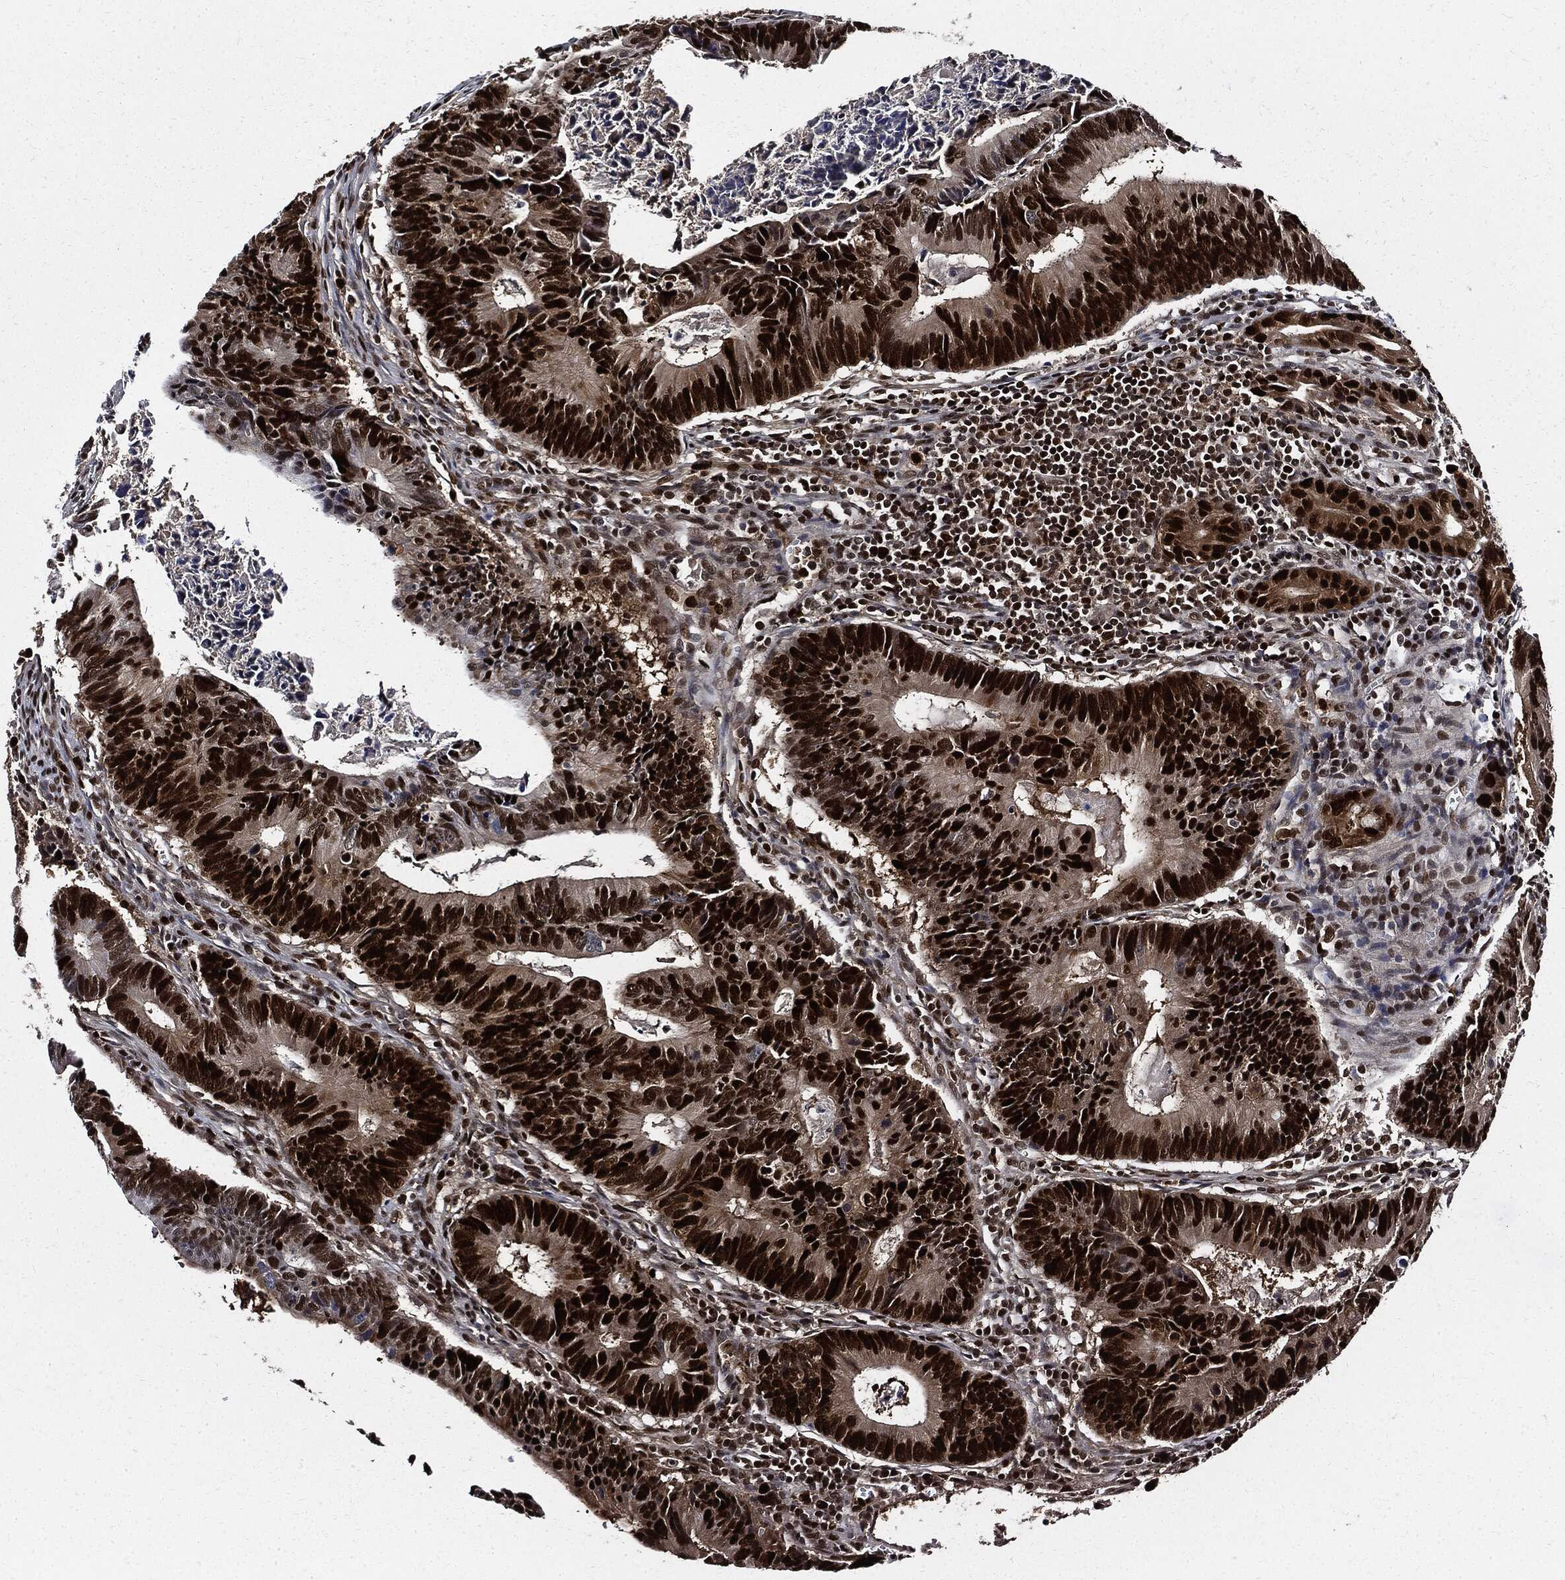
{"staining": {"intensity": "strong", "quantity": ">75%", "location": "nuclear"}, "tissue": "colorectal cancer", "cell_type": "Tumor cells", "image_type": "cancer", "snomed": [{"axis": "morphology", "description": "Adenocarcinoma, NOS"}, {"axis": "topography", "description": "Colon"}], "caption": "High-magnification brightfield microscopy of colorectal cancer stained with DAB (brown) and counterstained with hematoxylin (blue). tumor cells exhibit strong nuclear staining is seen in approximately>75% of cells.", "gene": "PCNA", "patient": {"sex": "female", "age": 87}}